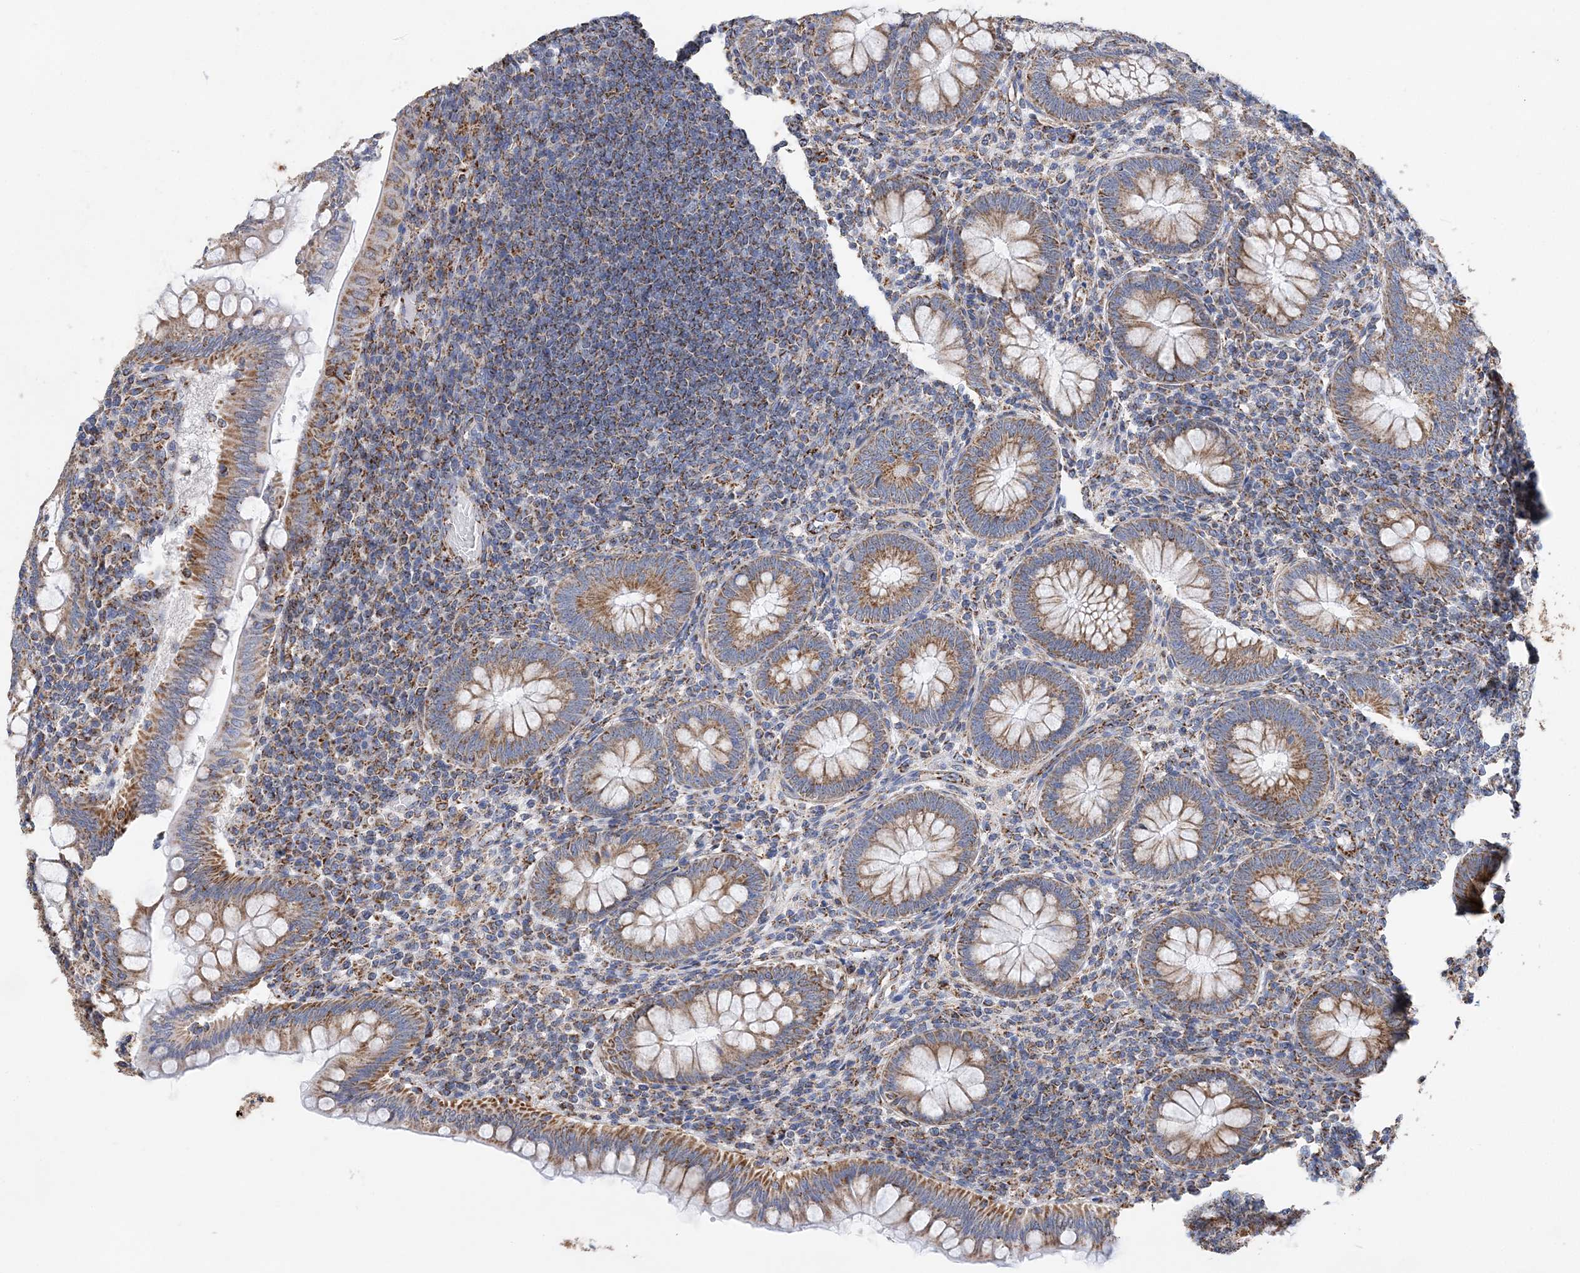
{"staining": {"intensity": "moderate", "quantity": ">75%", "location": "cytoplasmic/membranous"}, "tissue": "appendix", "cell_type": "Glandular cells", "image_type": "normal", "snomed": [{"axis": "morphology", "description": "Normal tissue, NOS"}, {"axis": "topography", "description": "Appendix"}], "caption": "This photomicrograph reveals normal appendix stained with immunohistochemistry (IHC) to label a protein in brown. The cytoplasmic/membranous of glandular cells show moderate positivity for the protein. Nuclei are counter-stained blue.", "gene": "ACOT9", "patient": {"sex": "male", "age": 14}}